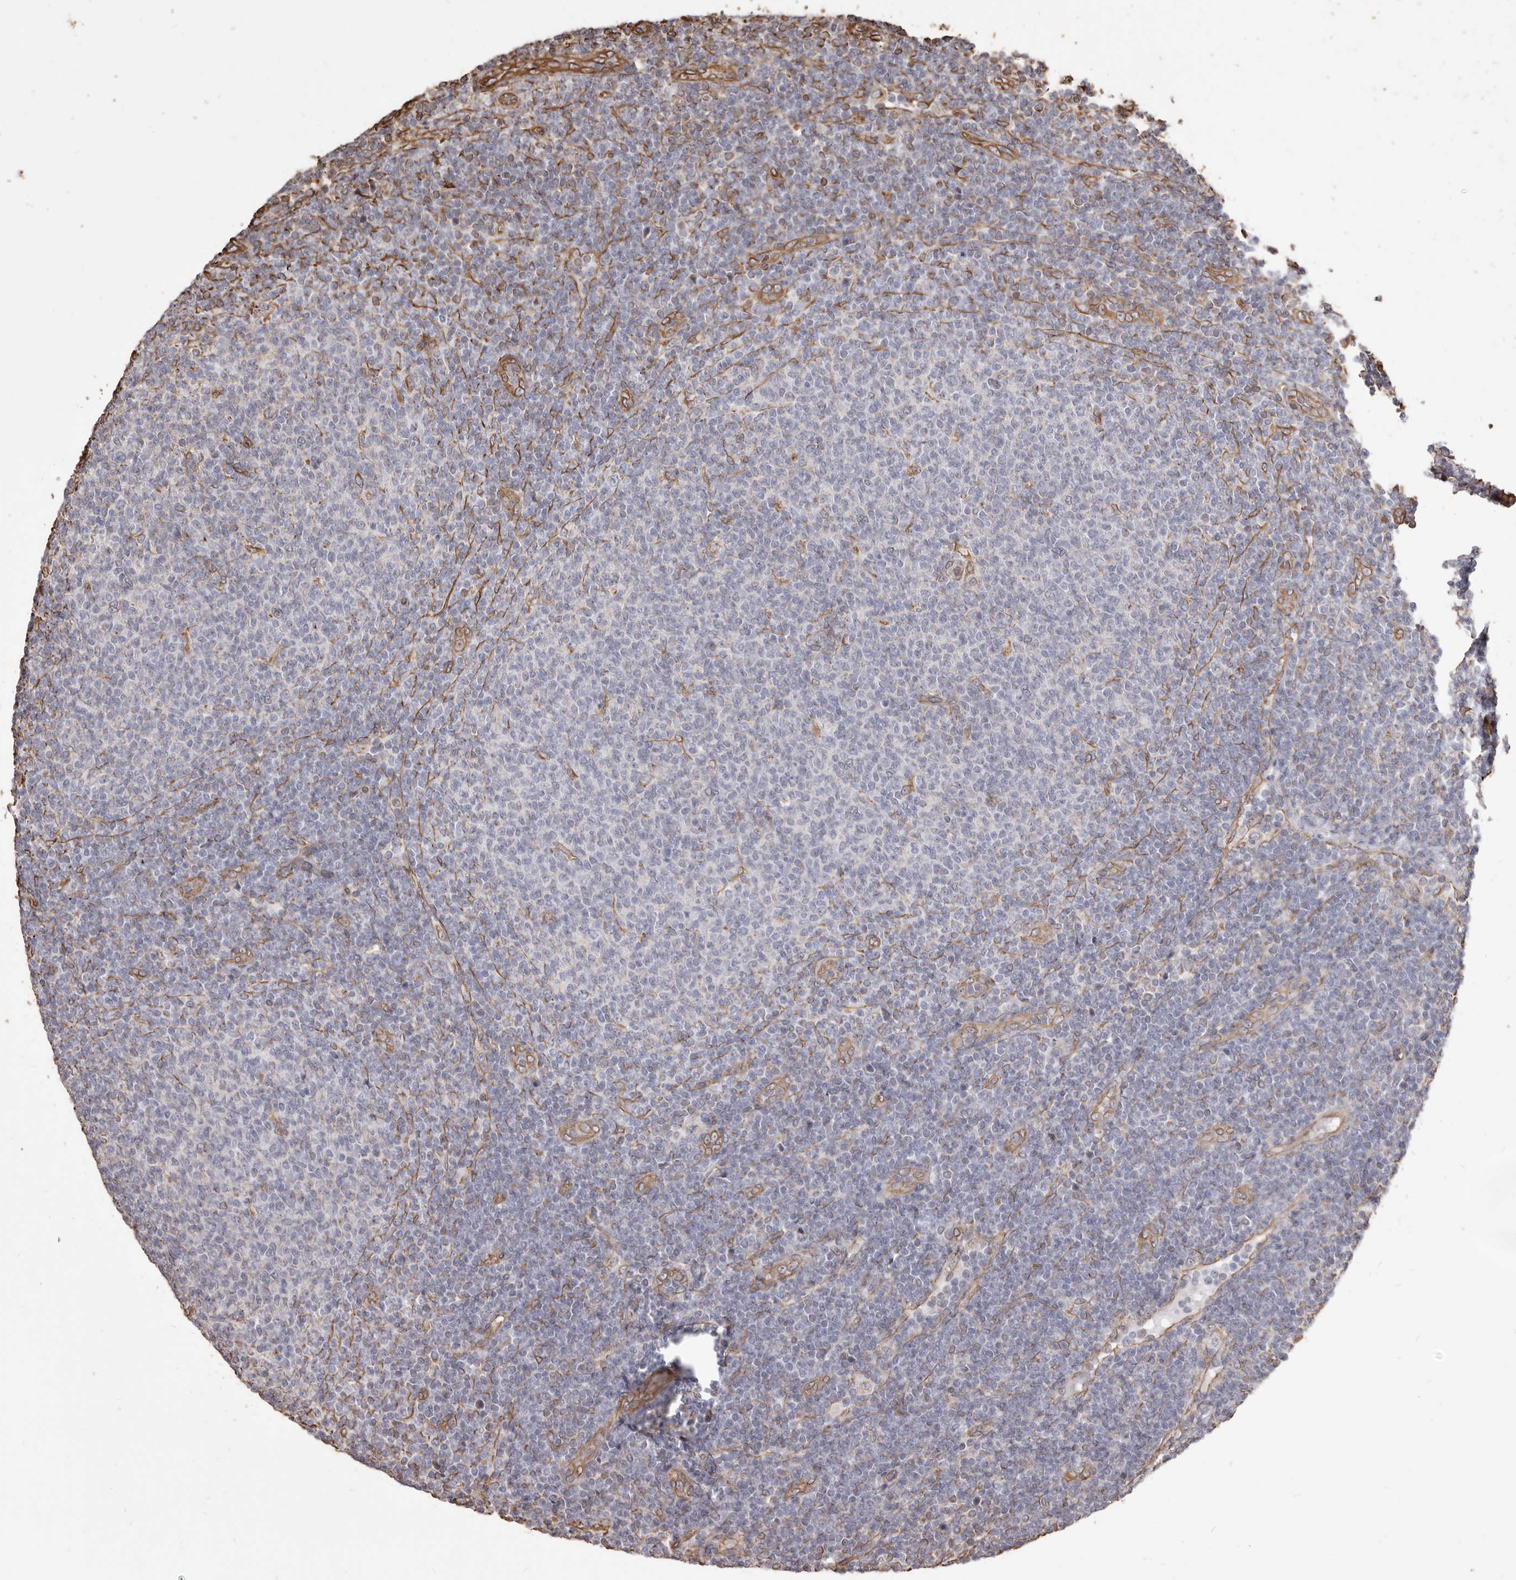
{"staining": {"intensity": "negative", "quantity": "none", "location": "none"}, "tissue": "lymphoma", "cell_type": "Tumor cells", "image_type": "cancer", "snomed": [{"axis": "morphology", "description": "Malignant lymphoma, non-Hodgkin's type, Low grade"}, {"axis": "topography", "description": "Lymph node"}], "caption": "This is a histopathology image of immunohistochemistry staining of lymphoma, which shows no expression in tumor cells.", "gene": "MTURN", "patient": {"sex": "male", "age": 66}}